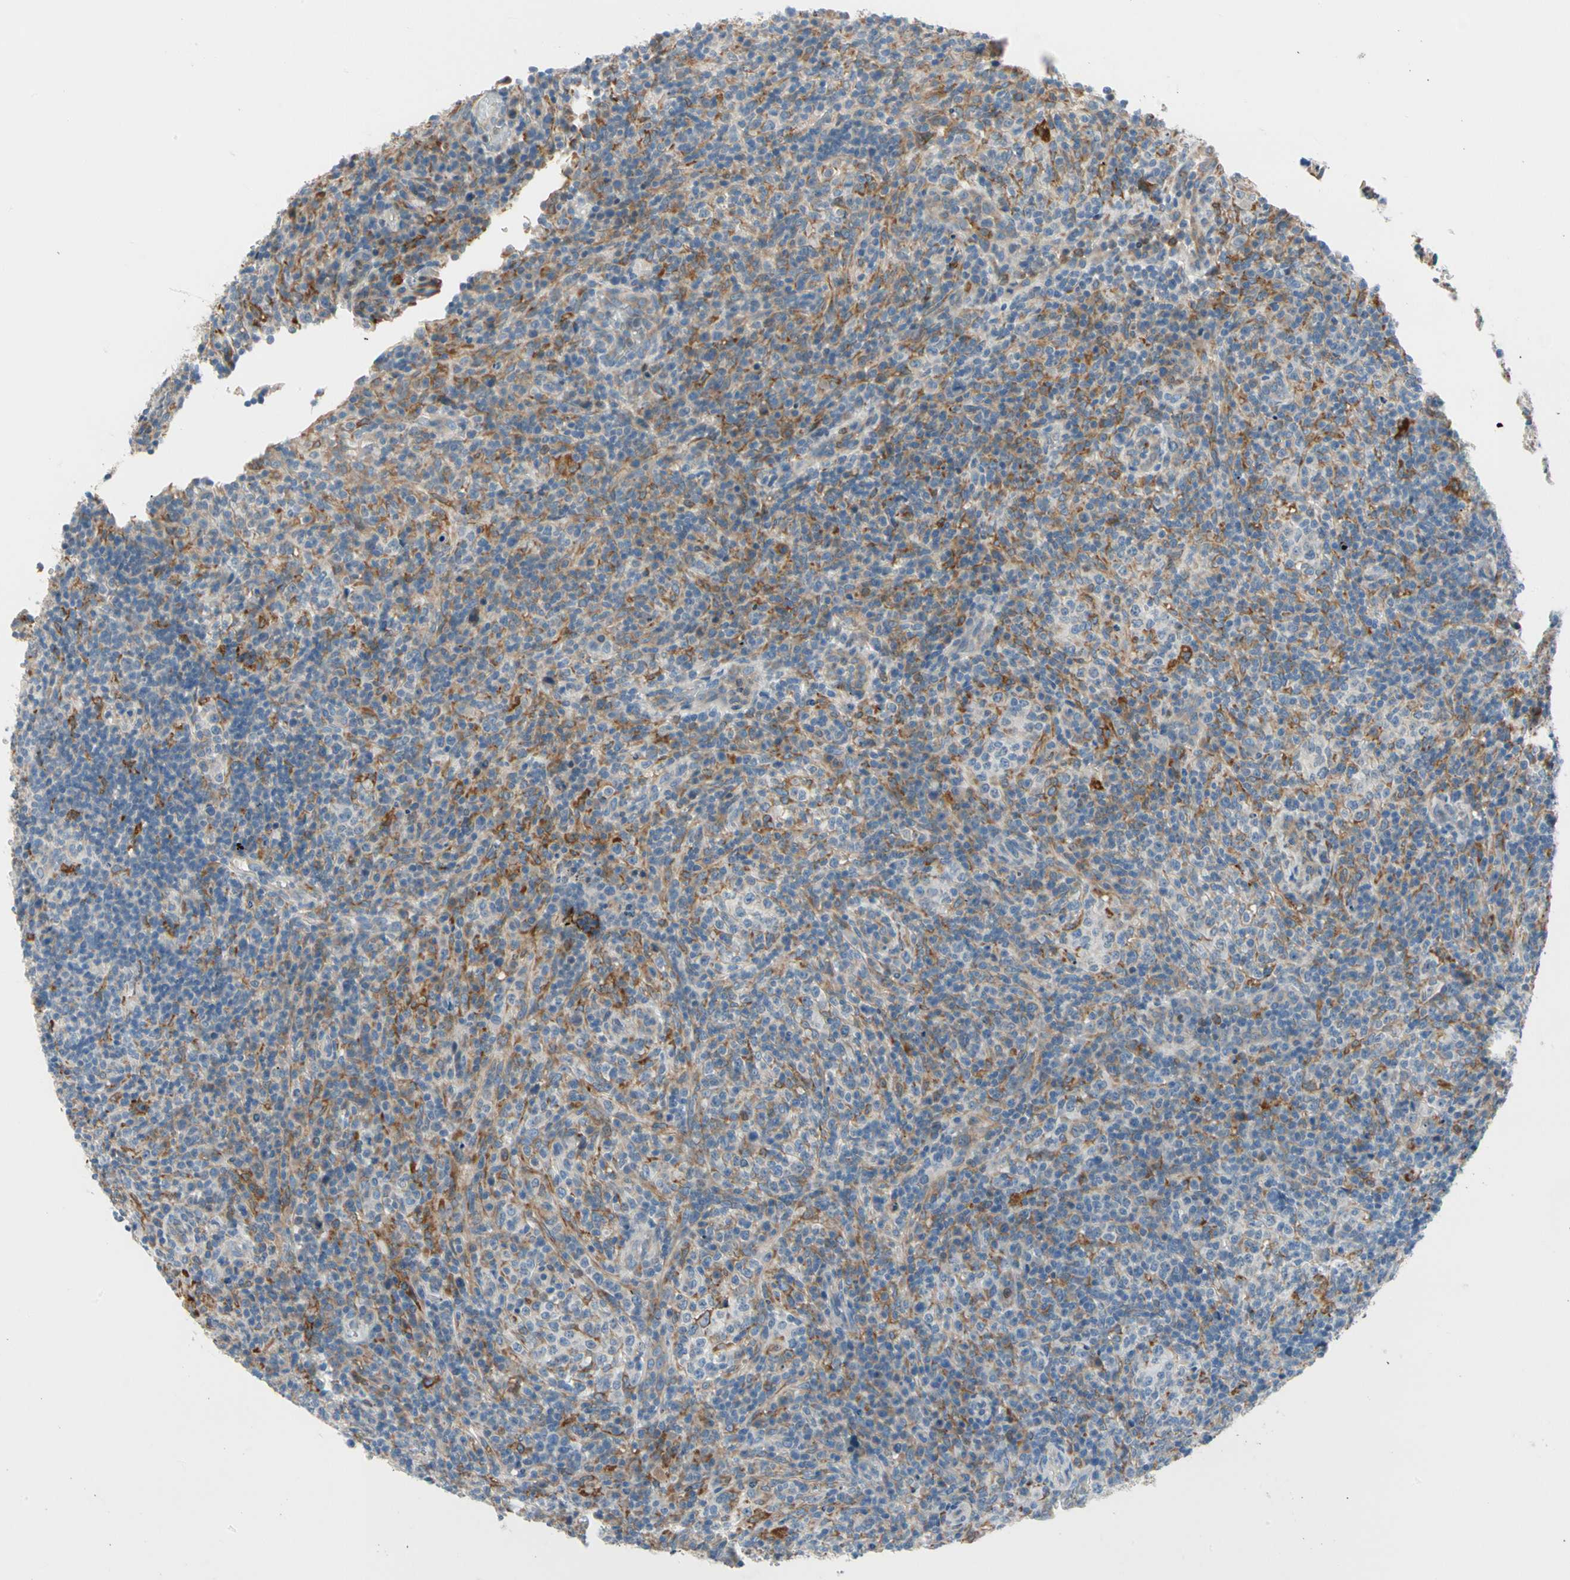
{"staining": {"intensity": "weak", "quantity": "<25%", "location": "cytoplasmic/membranous"}, "tissue": "lymphoma", "cell_type": "Tumor cells", "image_type": "cancer", "snomed": [{"axis": "morphology", "description": "Malignant lymphoma, non-Hodgkin's type, High grade"}, {"axis": "topography", "description": "Lymph node"}], "caption": "Tumor cells are negative for brown protein staining in malignant lymphoma, non-Hodgkin's type (high-grade).", "gene": "LRPAP1", "patient": {"sex": "female", "age": 76}}